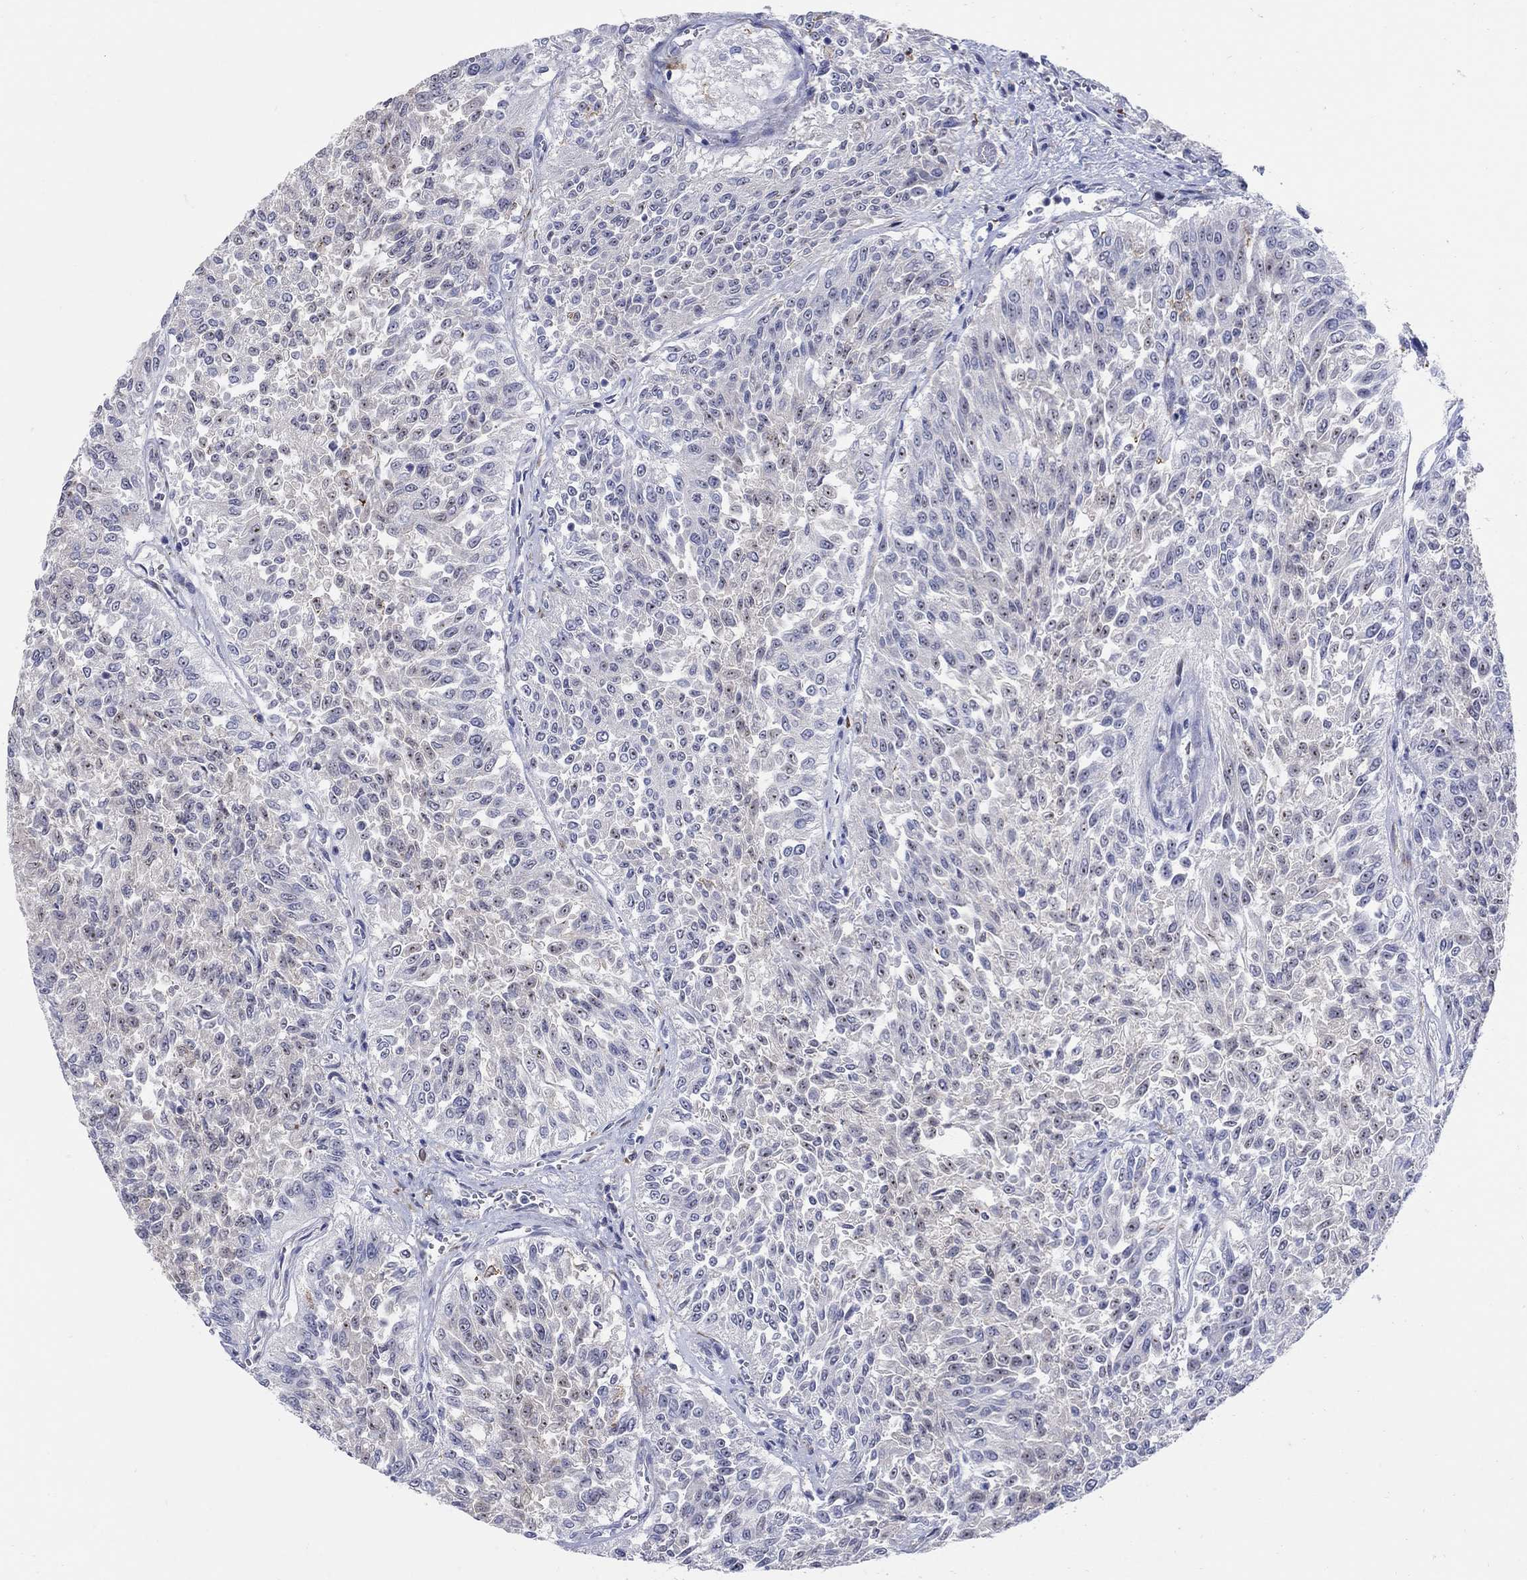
{"staining": {"intensity": "moderate", "quantity": "<25%", "location": "nuclear"}, "tissue": "urothelial cancer", "cell_type": "Tumor cells", "image_type": "cancer", "snomed": [{"axis": "morphology", "description": "Urothelial carcinoma, Low grade"}, {"axis": "topography", "description": "Urinary bladder"}], "caption": "Immunohistochemistry histopathology image of human urothelial cancer stained for a protein (brown), which displays low levels of moderate nuclear staining in approximately <25% of tumor cells.", "gene": "REEP2", "patient": {"sex": "male", "age": 78}}